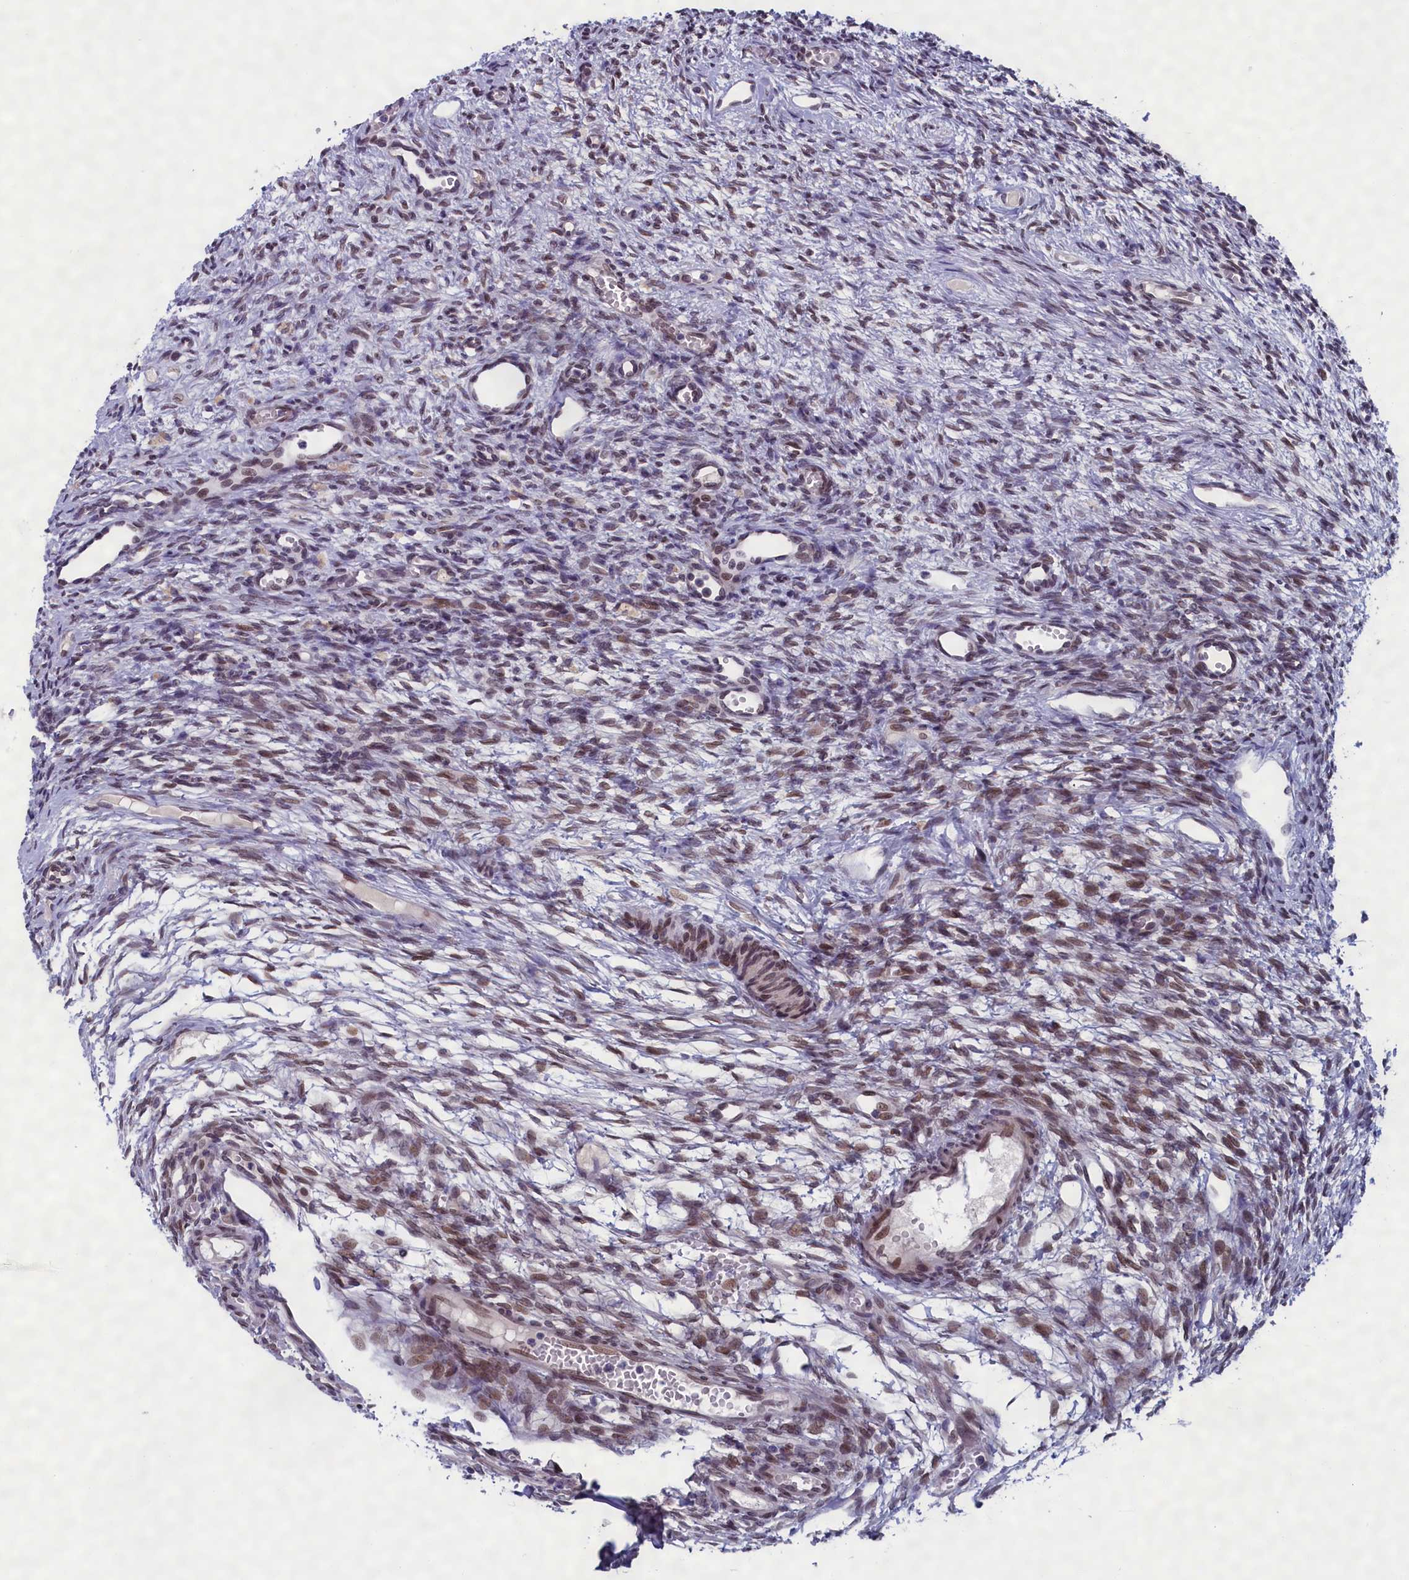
{"staining": {"intensity": "moderate", "quantity": ">75%", "location": "nuclear"}, "tissue": "ovary", "cell_type": "Follicle cells", "image_type": "normal", "snomed": [{"axis": "morphology", "description": "Normal tissue, NOS"}, {"axis": "topography", "description": "Ovary"}], "caption": "Follicle cells show medium levels of moderate nuclear positivity in about >75% of cells in benign human ovary. The staining was performed using DAB (3,3'-diaminobenzidine) to visualize the protein expression in brown, while the nuclei were stained in blue with hematoxylin (Magnification: 20x).", "gene": "GPSM1", "patient": {"sex": "female", "age": 33}}